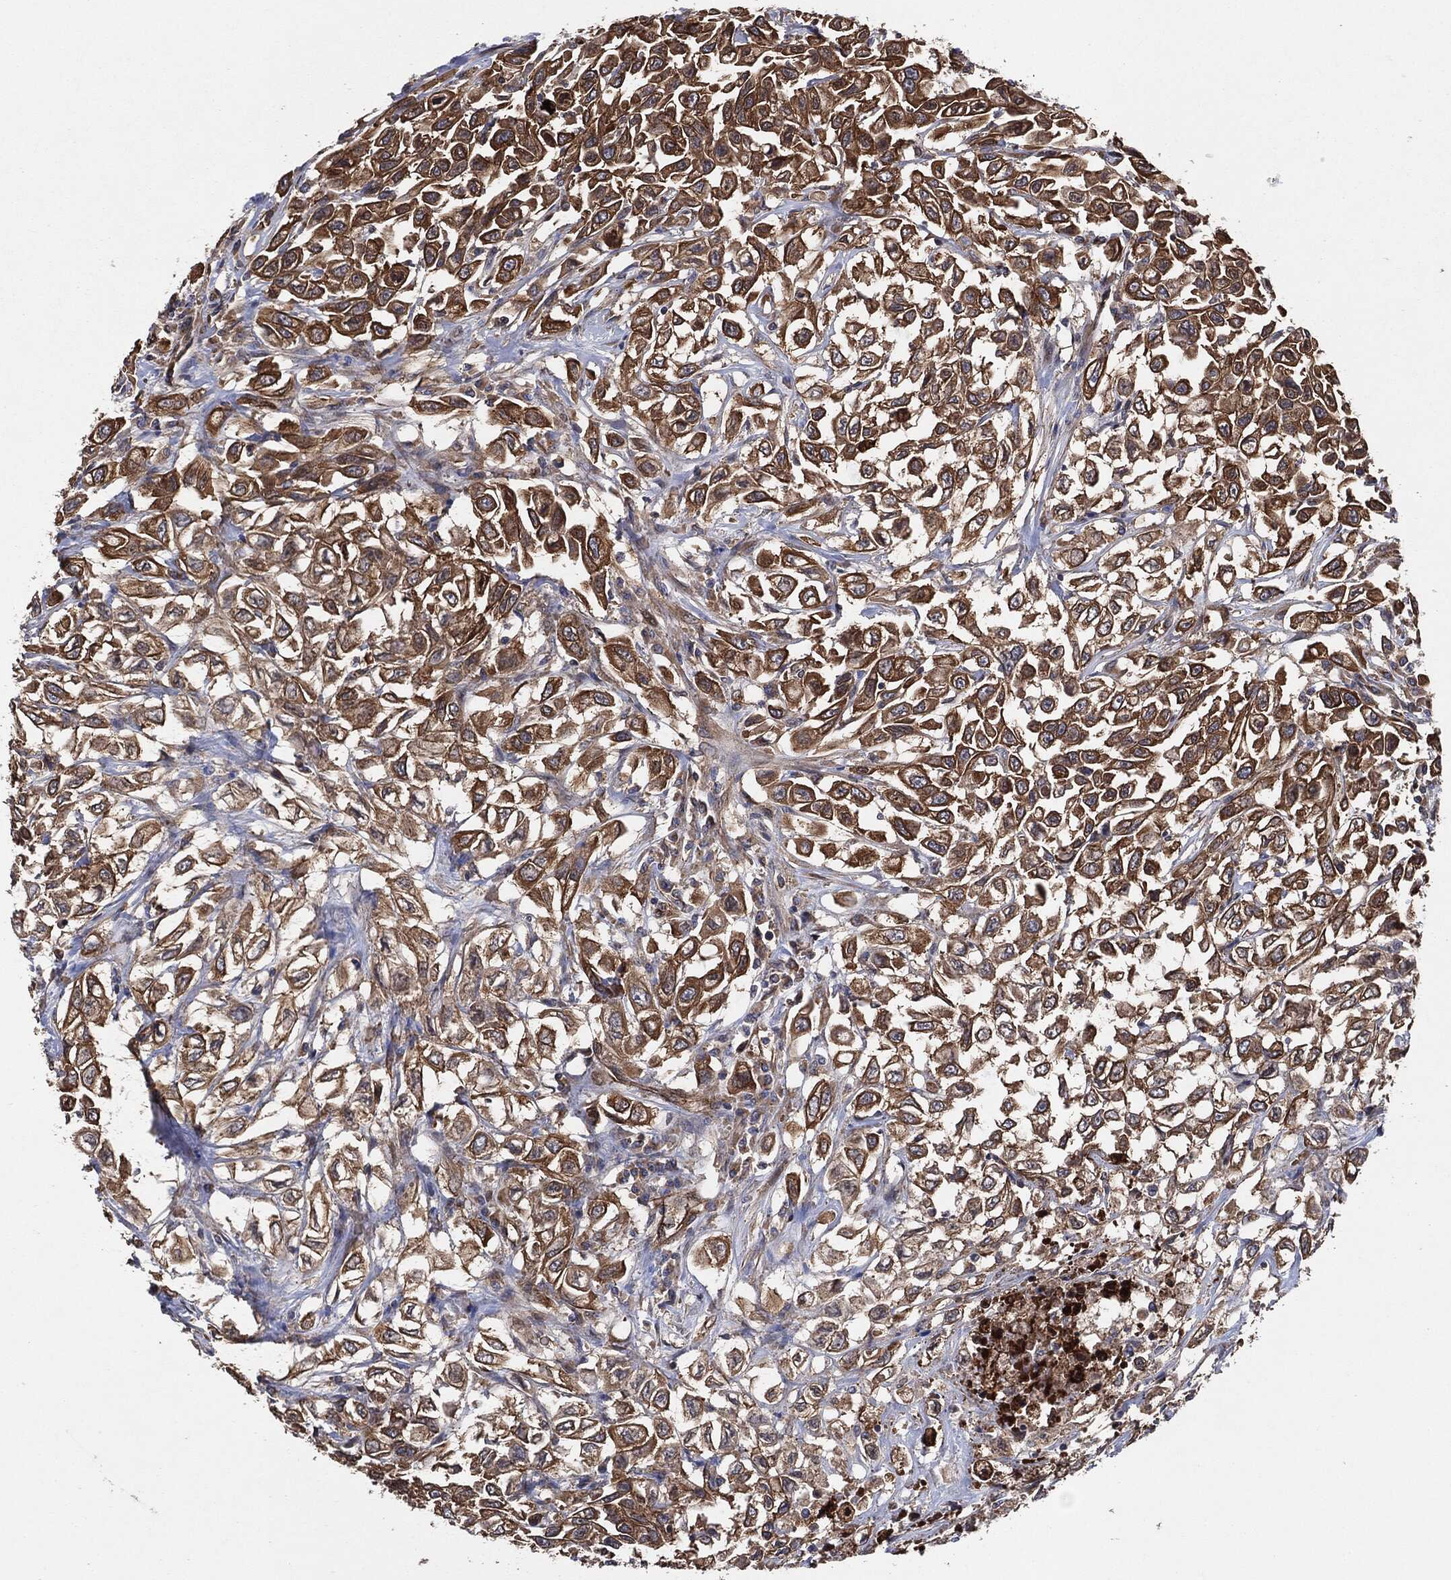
{"staining": {"intensity": "strong", "quantity": "25%-75%", "location": "cytoplasmic/membranous"}, "tissue": "urothelial cancer", "cell_type": "Tumor cells", "image_type": "cancer", "snomed": [{"axis": "morphology", "description": "Urothelial carcinoma, High grade"}, {"axis": "topography", "description": "Urinary bladder"}], "caption": "Protein positivity by immunohistochemistry displays strong cytoplasmic/membranous staining in about 25%-75% of tumor cells in urothelial carcinoma (high-grade).", "gene": "CTNNA1", "patient": {"sex": "female", "age": 56}}